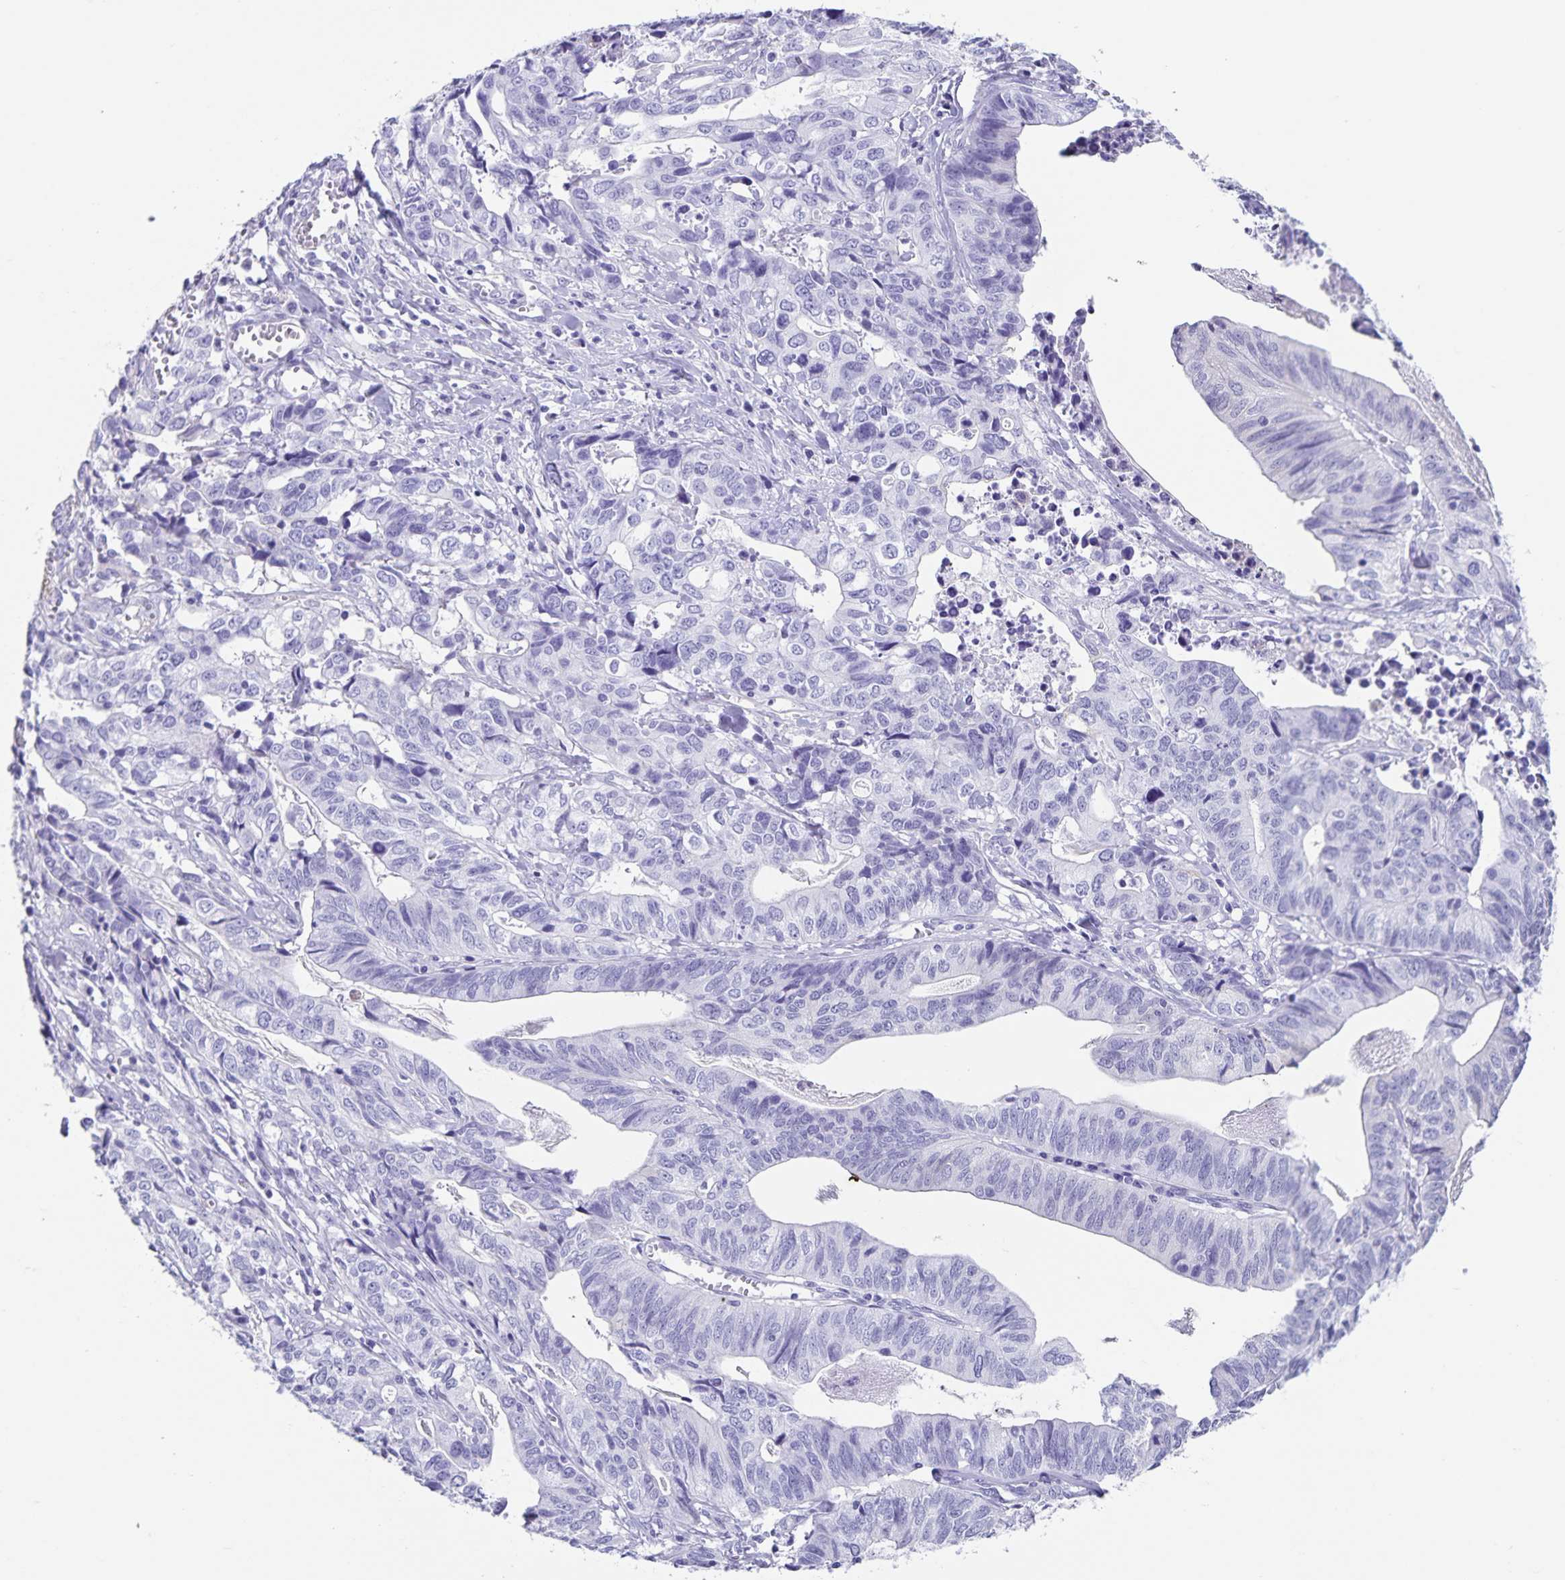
{"staining": {"intensity": "negative", "quantity": "none", "location": "none"}, "tissue": "stomach cancer", "cell_type": "Tumor cells", "image_type": "cancer", "snomed": [{"axis": "morphology", "description": "Adenocarcinoma, NOS"}, {"axis": "topography", "description": "Stomach, upper"}], "caption": "A photomicrograph of adenocarcinoma (stomach) stained for a protein shows no brown staining in tumor cells.", "gene": "C11orf42", "patient": {"sex": "female", "age": 67}}